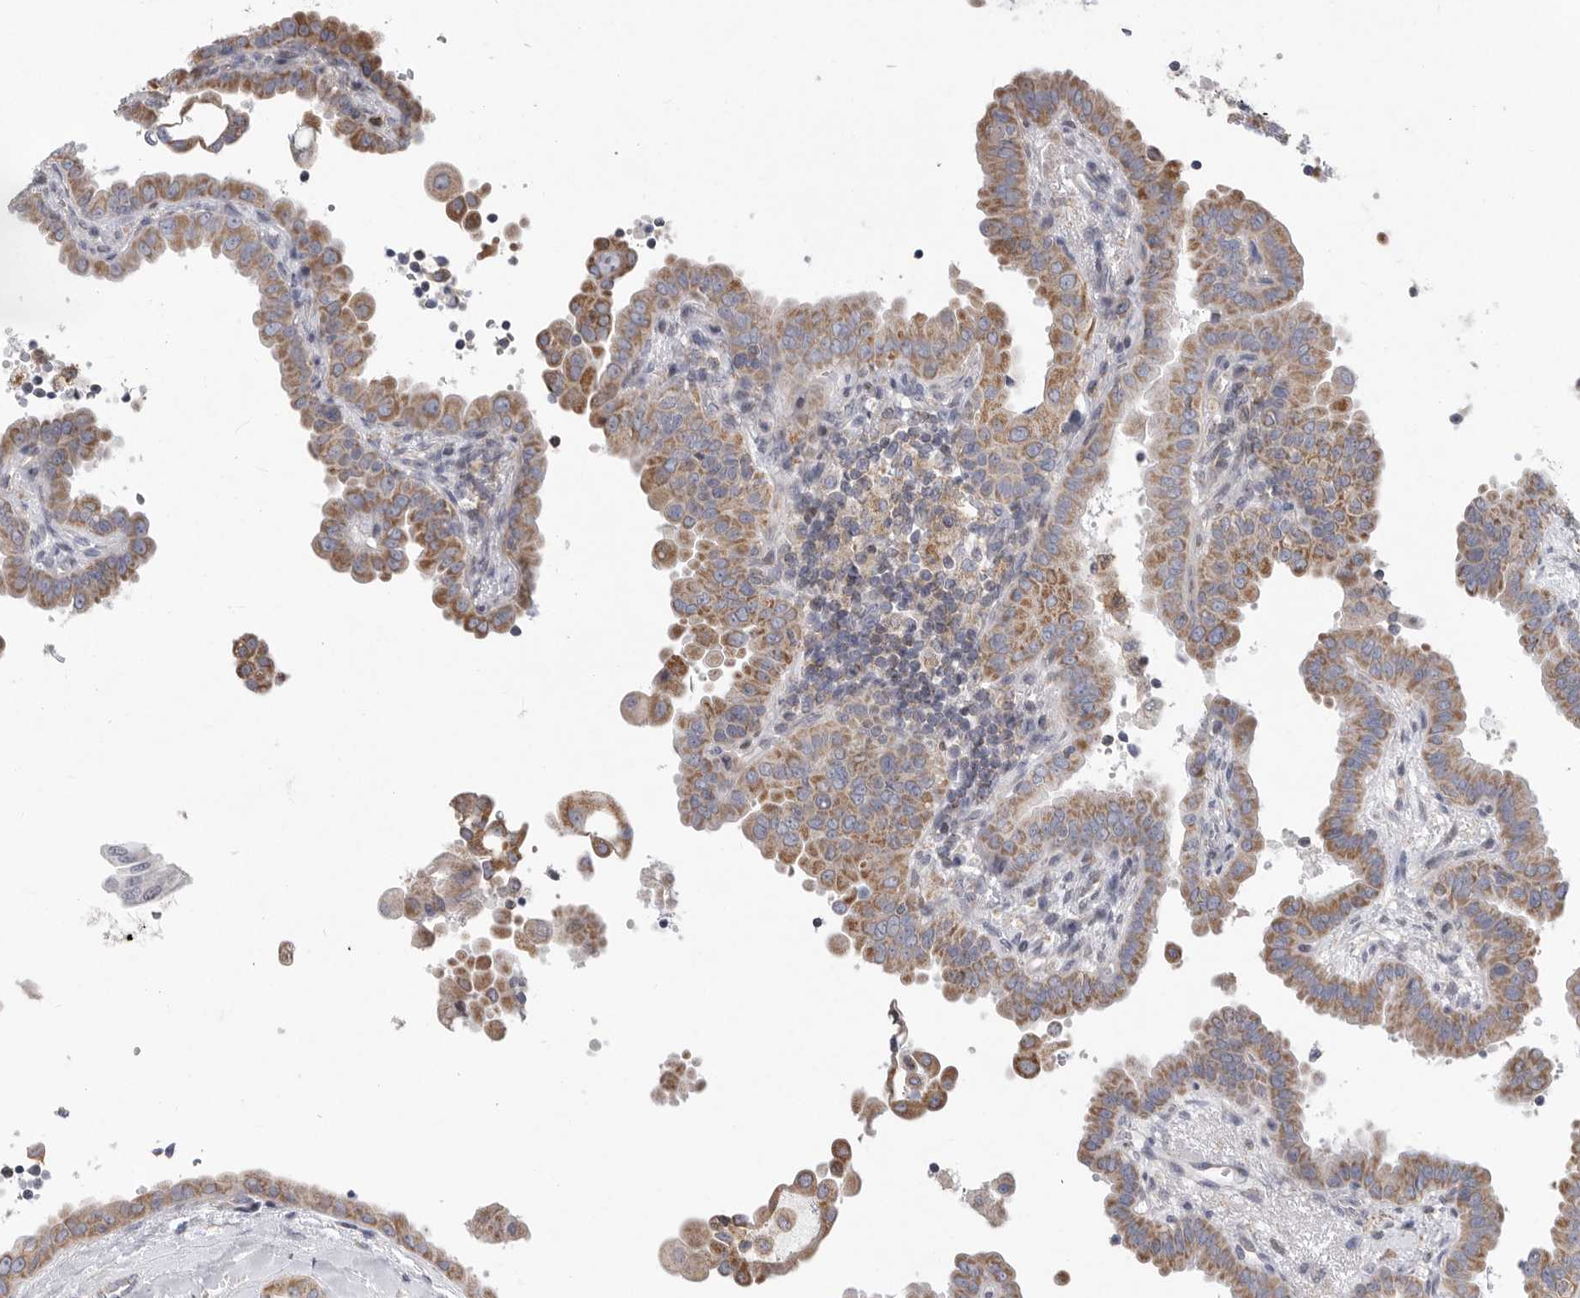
{"staining": {"intensity": "moderate", "quantity": ">75%", "location": "cytoplasmic/membranous"}, "tissue": "thyroid cancer", "cell_type": "Tumor cells", "image_type": "cancer", "snomed": [{"axis": "morphology", "description": "Papillary adenocarcinoma, NOS"}, {"axis": "topography", "description": "Thyroid gland"}], "caption": "Papillary adenocarcinoma (thyroid) stained with a protein marker exhibits moderate staining in tumor cells.", "gene": "MPZL1", "patient": {"sex": "male", "age": 33}}